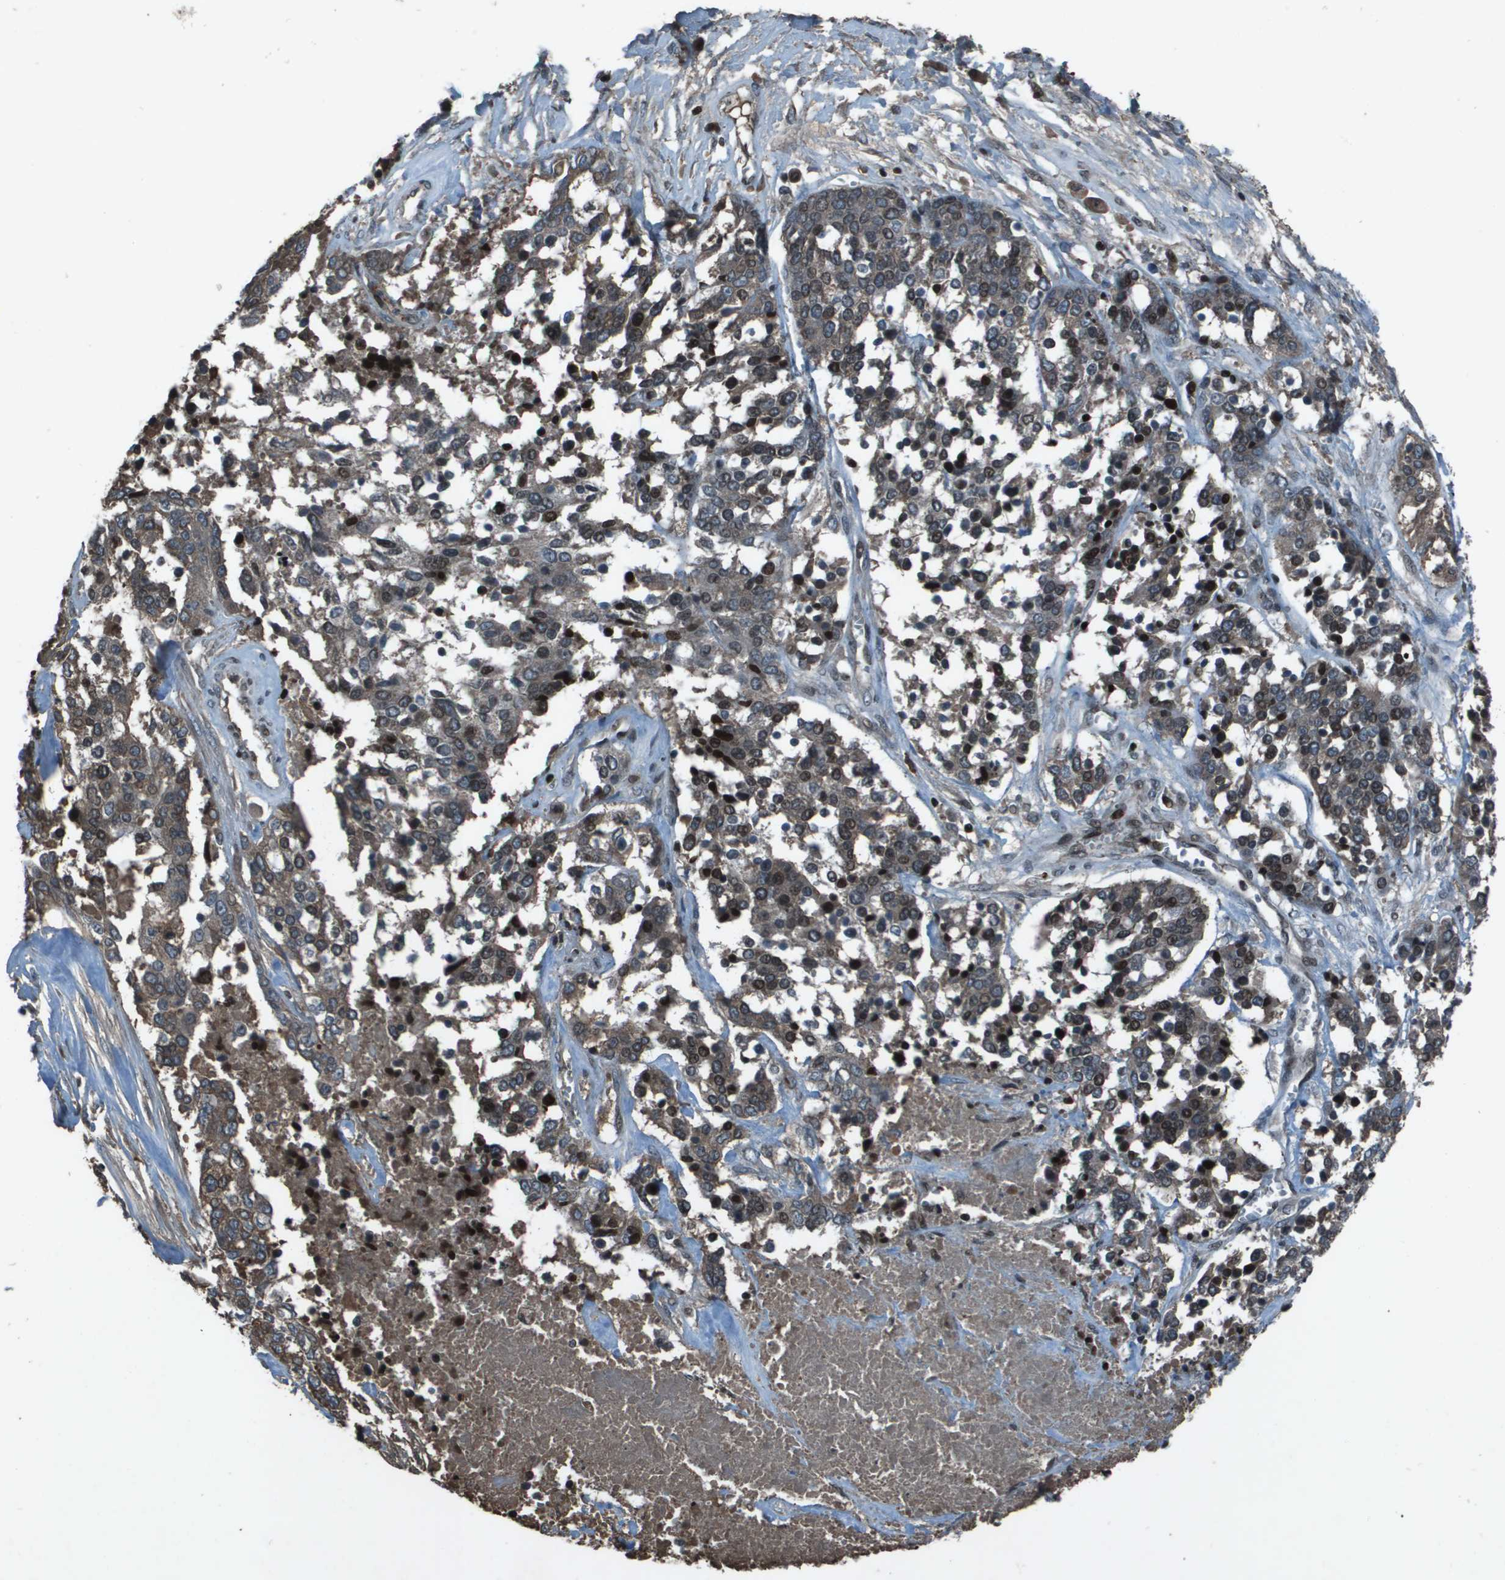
{"staining": {"intensity": "moderate", "quantity": "<25%", "location": "nuclear"}, "tissue": "ovarian cancer", "cell_type": "Tumor cells", "image_type": "cancer", "snomed": [{"axis": "morphology", "description": "Cystadenocarcinoma, serous, NOS"}, {"axis": "topography", "description": "Ovary"}], "caption": "The photomicrograph reveals immunohistochemical staining of serous cystadenocarcinoma (ovarian). There is moderate nuclear staining is appreciated in about <25% of tumor cells.", "gene": "CXCL12", "patient": {"sex": "female", "age": 44}}